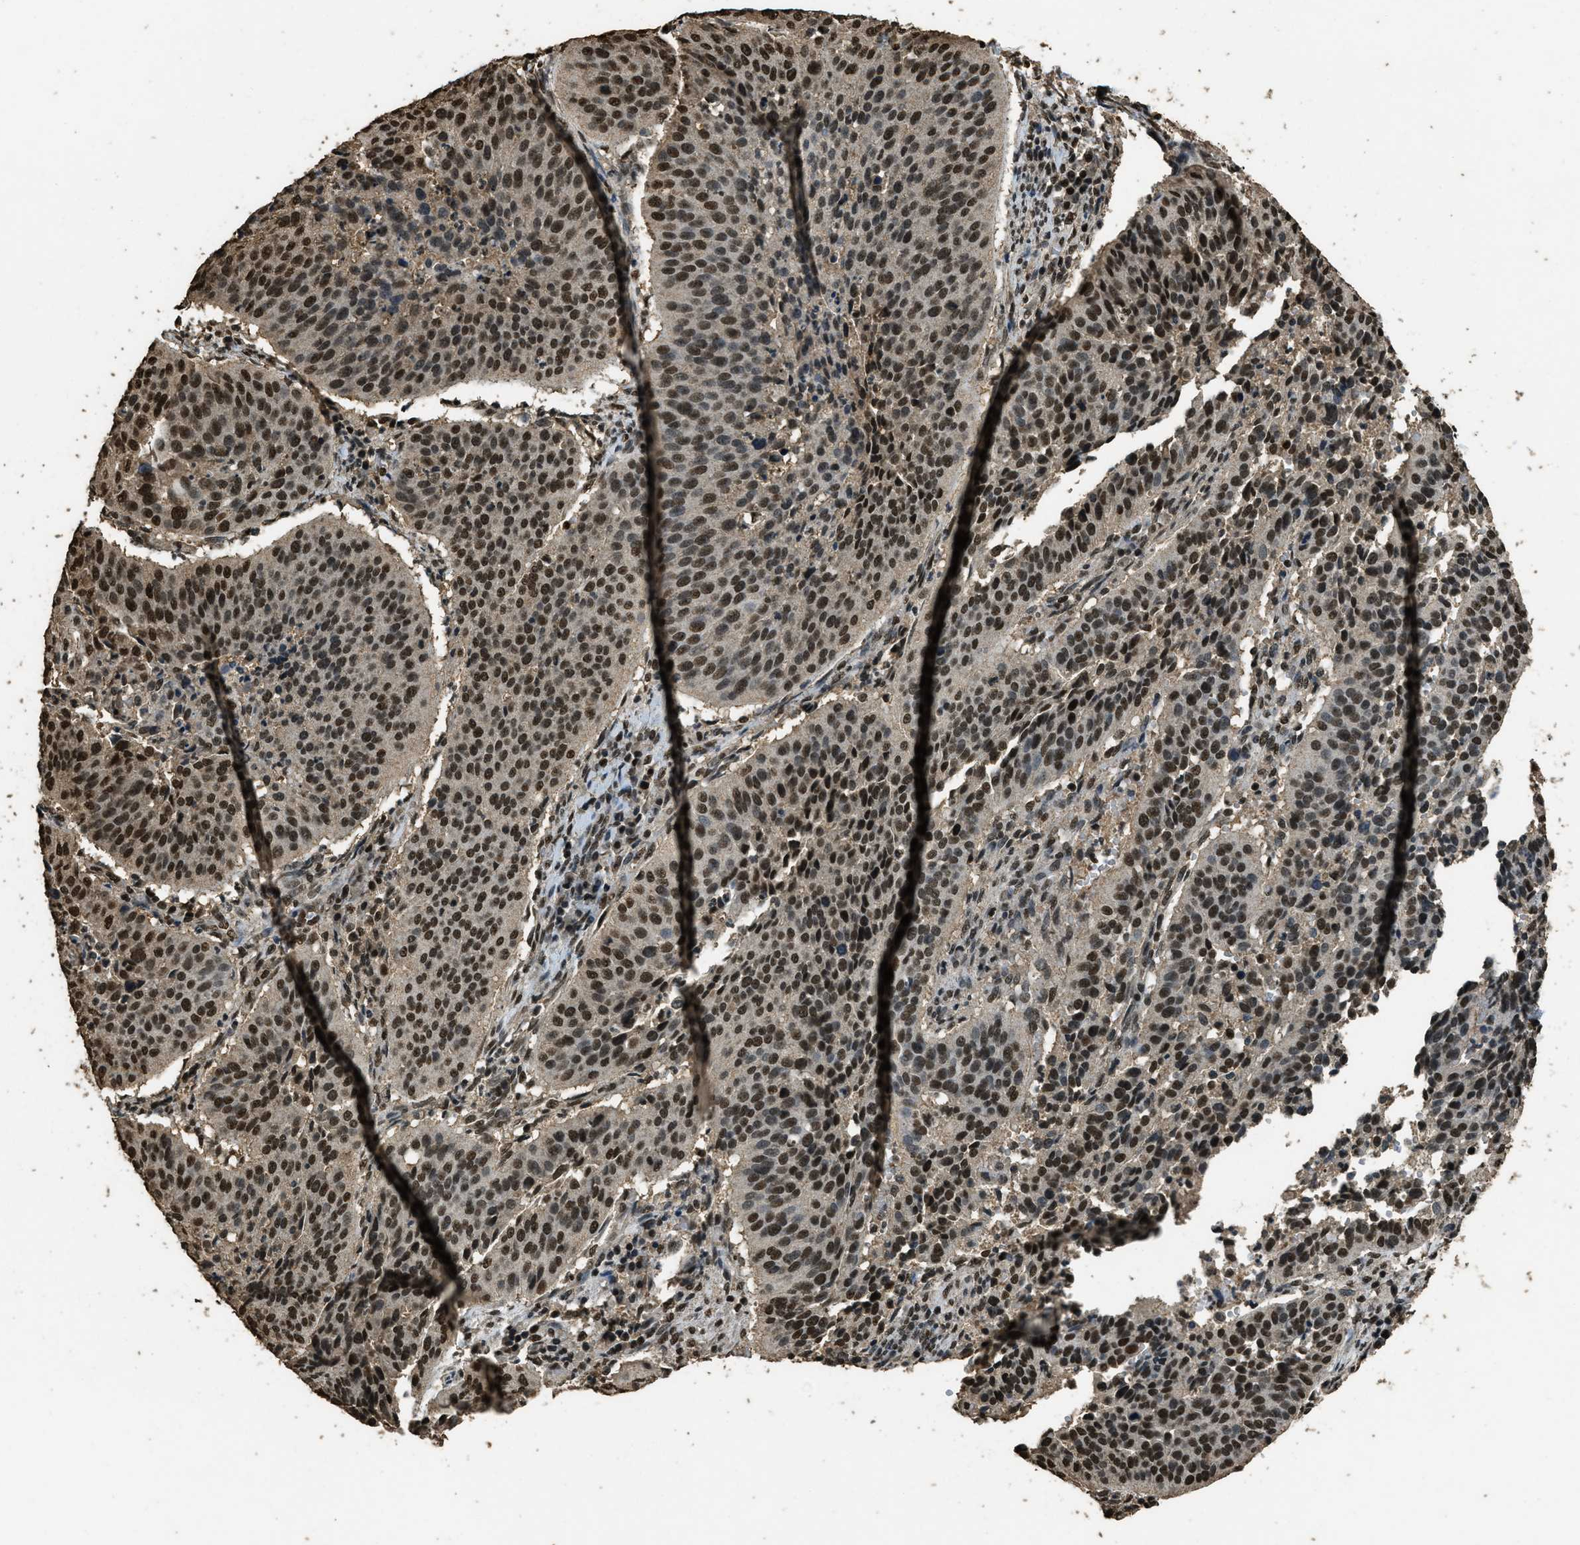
{"staining": {"intensity": "strong", "quantity": ">75%", "location": "nuclear"}, "tissue": "cervical cancer", "cell_type": "Tumor cells", "image_type": "cancer", "snomed": [{"axis": "morphology", "description": "Normal tissue, NOS"}, {"axis": "morphology", "description": "Squamous cell carcinoma, NOS"}, {"axis": "topography", "description": "Cervix"}], "caption": "Protein analysis of cervical squamous cell carcinoma tissue shows strong nuclear expression in about >75% of tumor cells.", "gene": "MYB", "patient": {"sex": "female", "age": 39}}